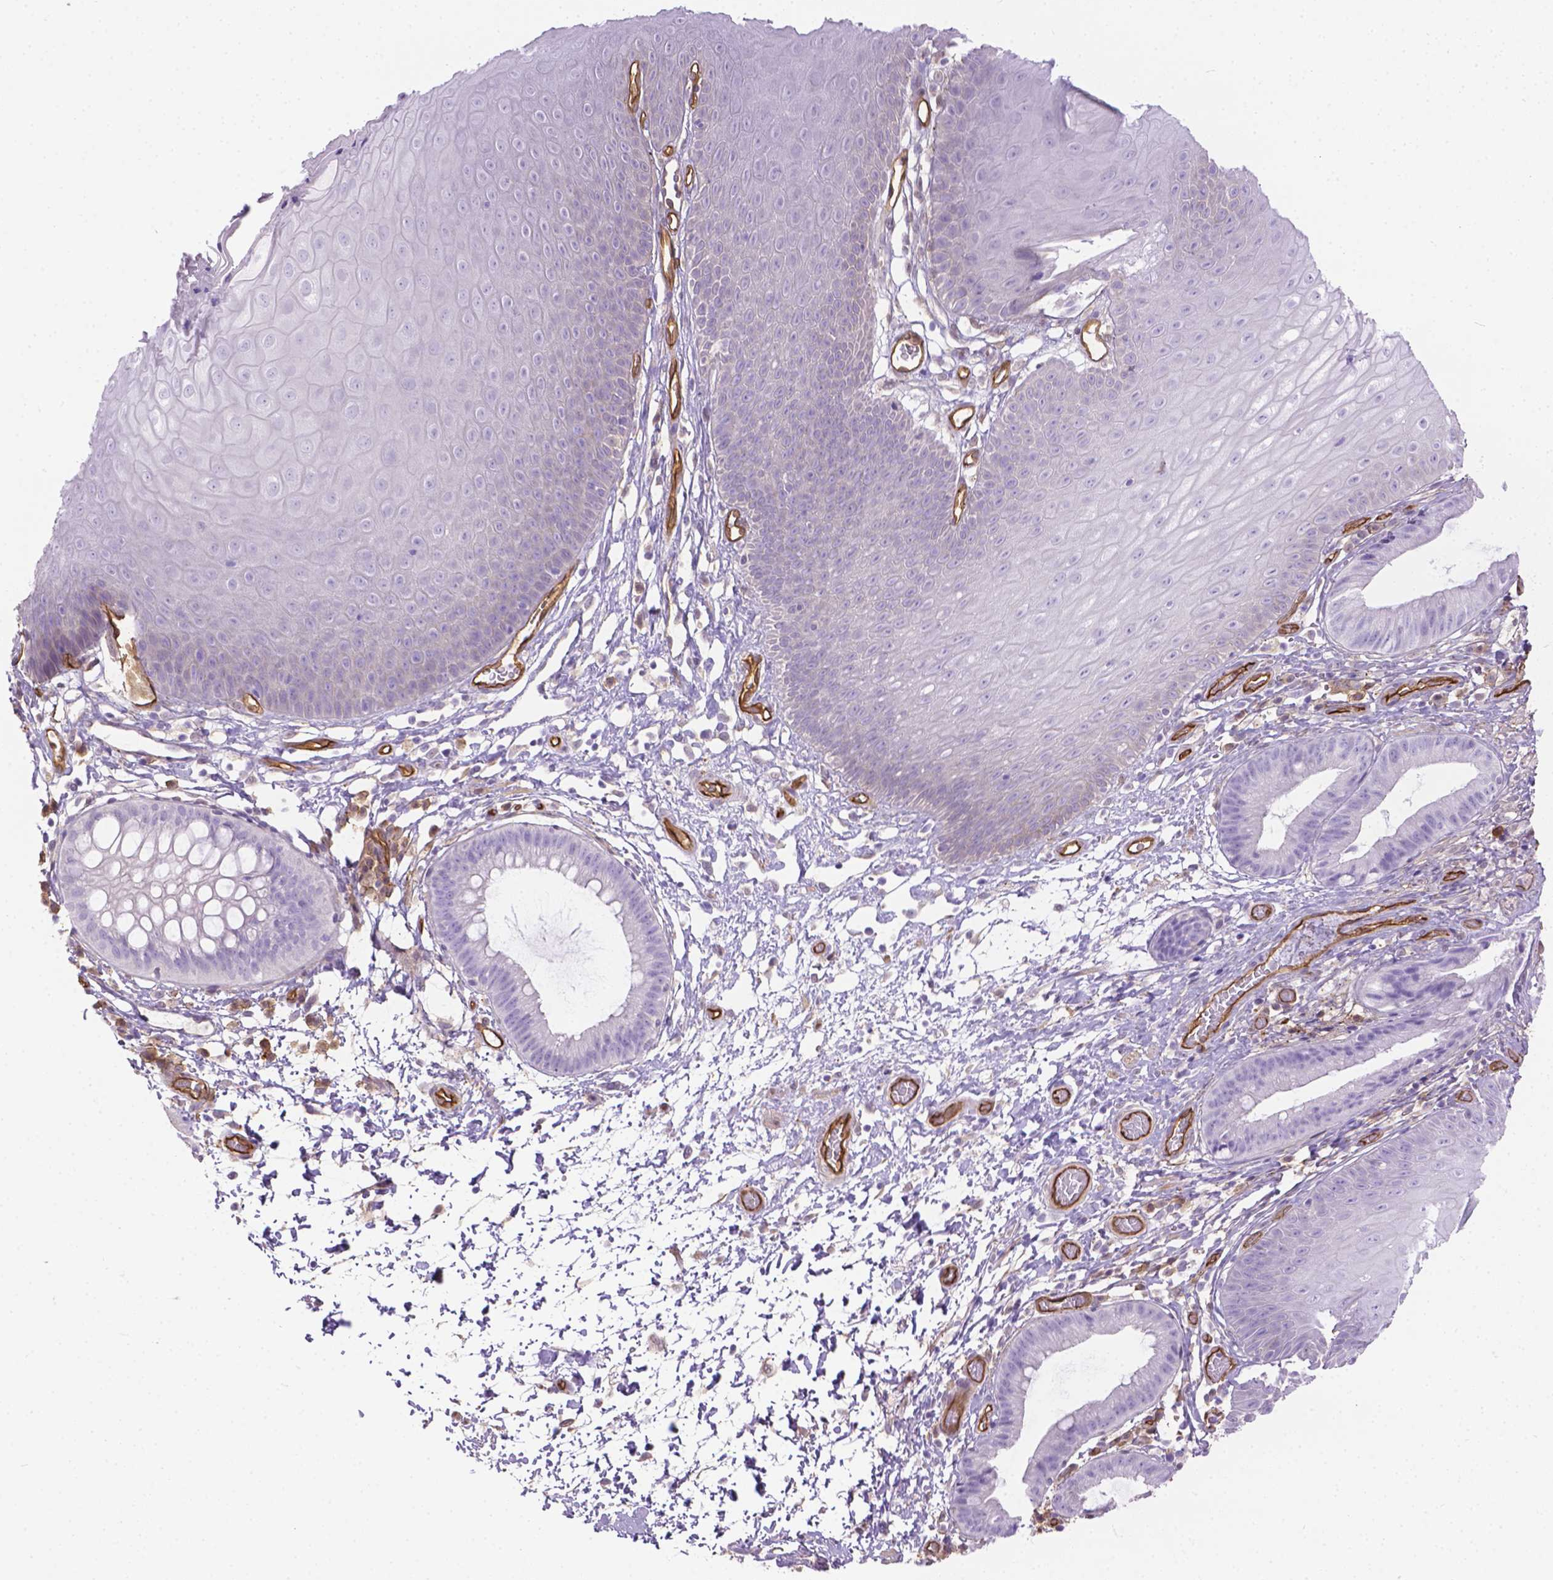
{"staining": {"intensity": "negative", "quantity": "none", "location": "none"}, "tissue": "skin", "cell_type": "Epidermal cells", "image_type": "normal", "snomed": [{"axis": "morphology", "description": "Normal tissue, NOS"}, {"axis": "topography", "description": "Anal"}], "caption": "Immunohistochemistry (IHC) of benign human skin reveals no expression in epidermal cells.", "gene": "CLIC4", "patient": {"sex": "male", "age": 53}}